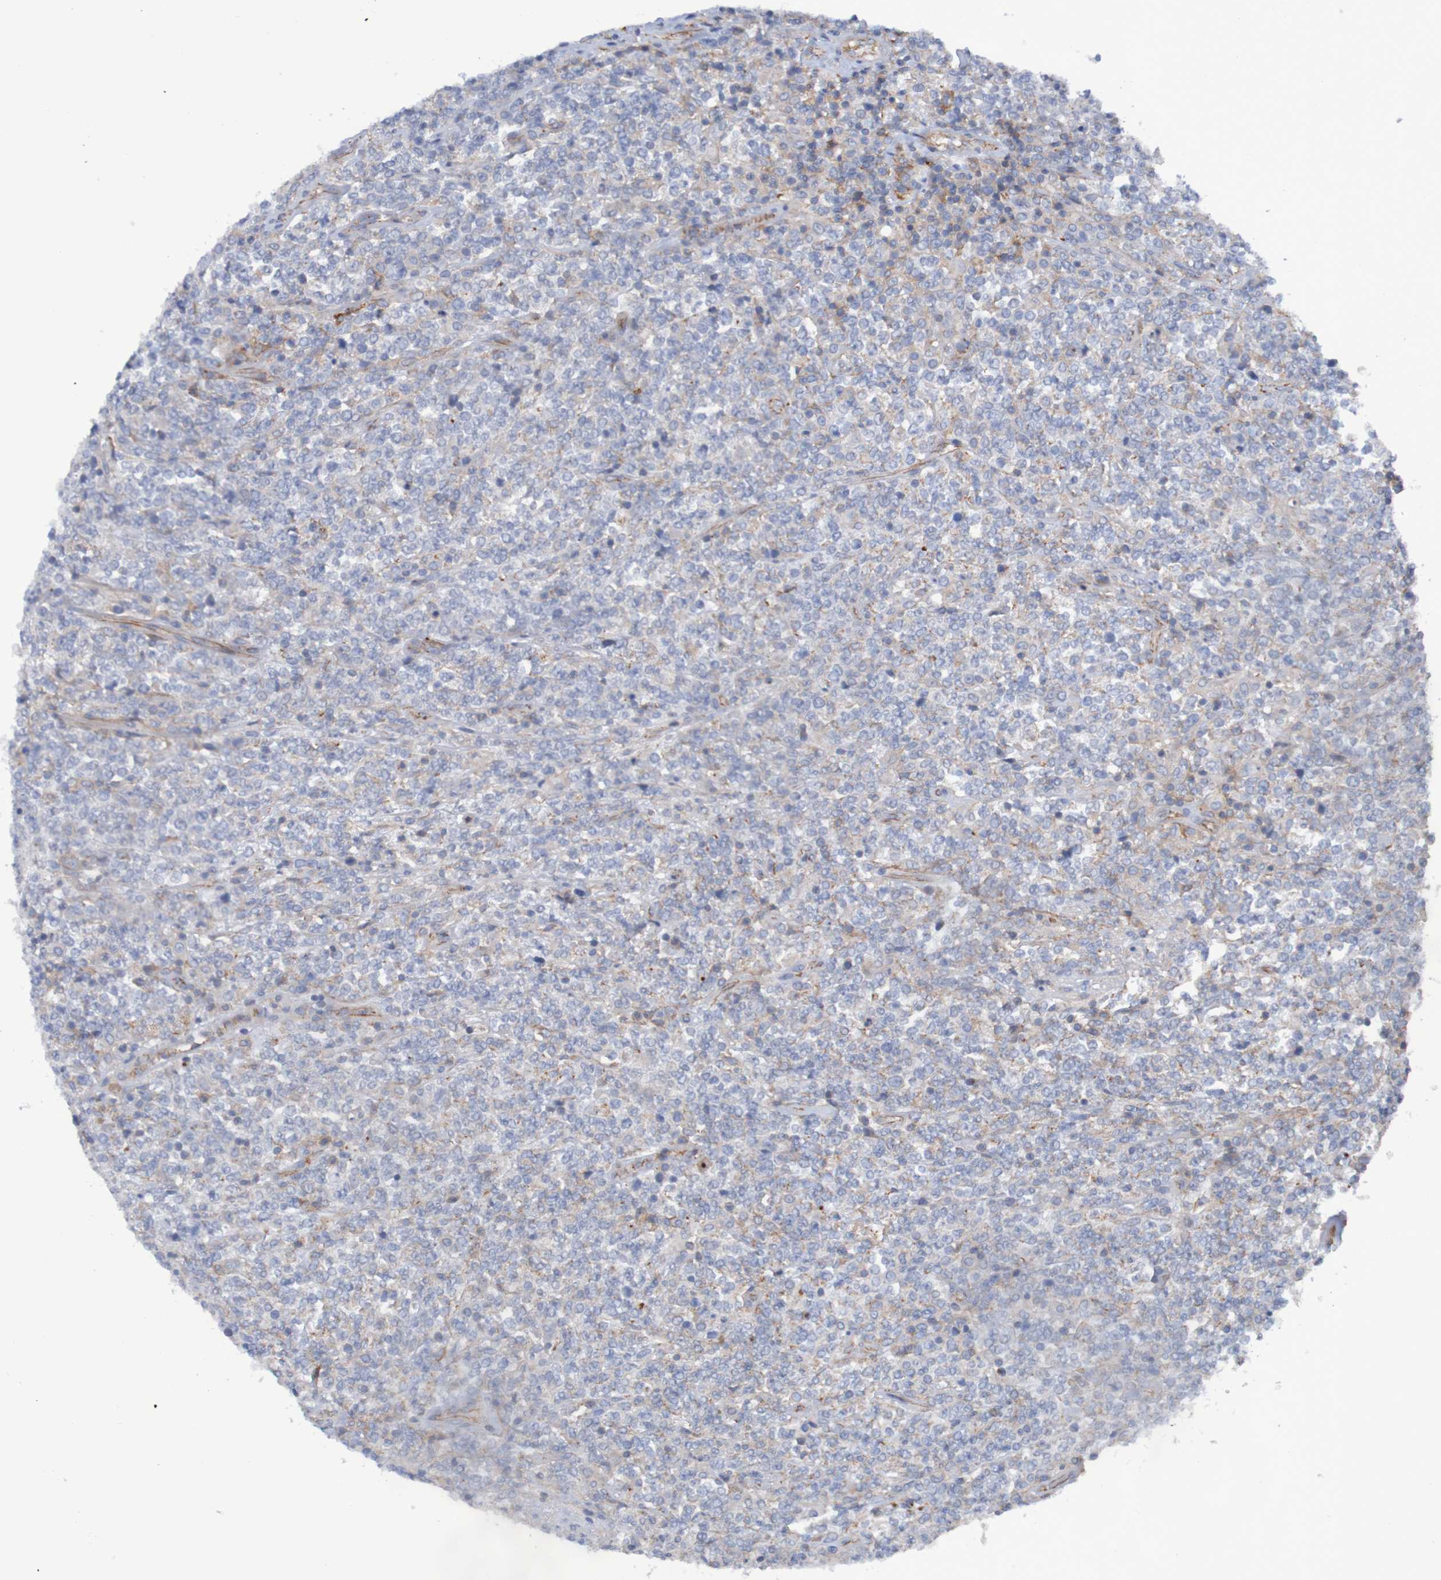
{"staining": {"intensity": "negative", "quantity": "none", "location": "none"}, "tissue": "lymphoma", "cell_type": "Tumor cells", "image_type": "cancer", "snomed": [{"axis": "morphology", "description": "Malignant lymphoma, non-Hodgkin's type, High grade"}, {"axis": "topography", "description": "Soft tissue"}], "caption": "DAB immunohistochemical staining of human high-grade malignant lymphoma, non-Hodgkin's type exhibits no significant expression in tumor cells.", "gene": "NECTIN2", "patient": {"sex": "male", "age": 18}}